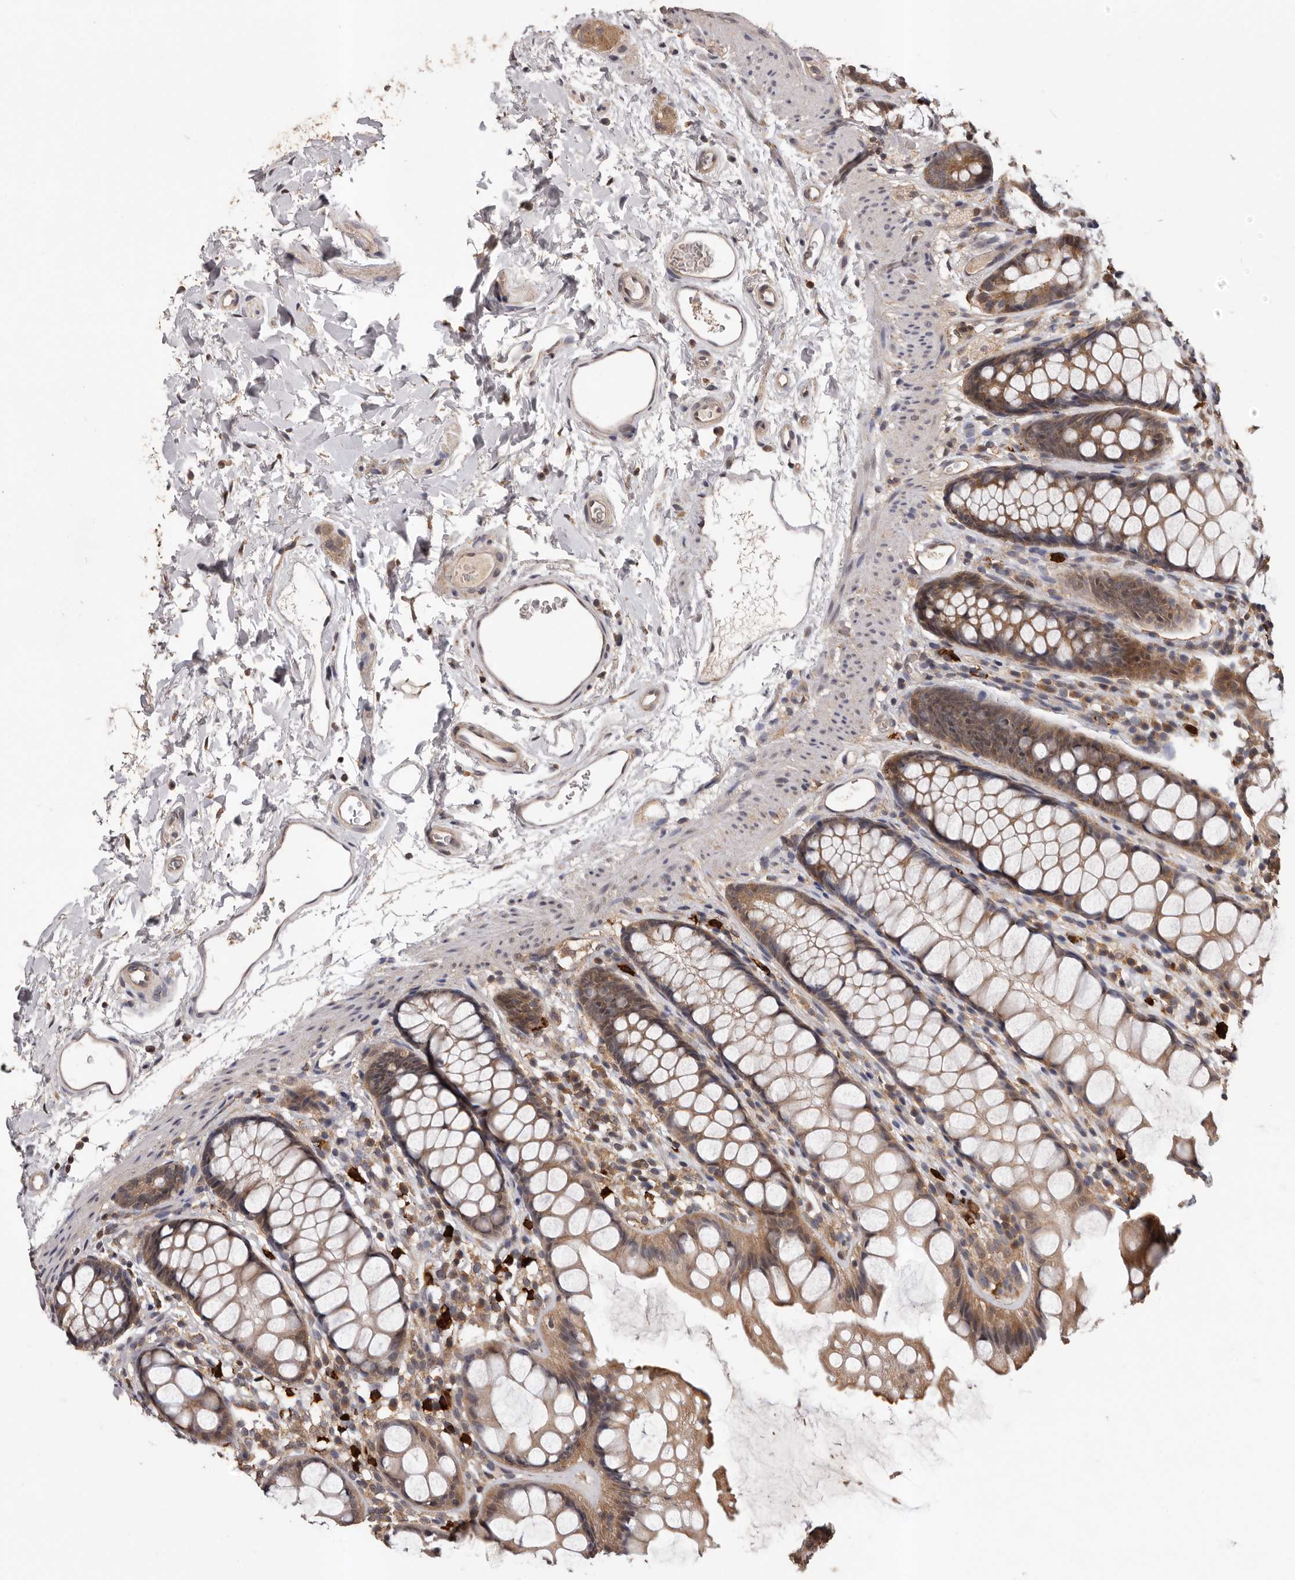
{"staining": {"intensity": "moderate", "quantity": ">75%", "location": "cytoplasmic/membranous"}, "tissue": "rectum", "cell_type": "Glandular cells", "image_type": "normal", "snomed": [{"axis": "morphology", "description": "Normal tissue, NOS"}, {"axis": "topography", "description": "Rectum"}], "caption": "Immunohistochemical staining of unremarkable human rectum demonstrates >75% levels of moderate cytoplasmic/membranous protein positivity in about >75% of glandular cells.", "gene": "VPS37A", "patient": {"sex": "female", "age": 65}}